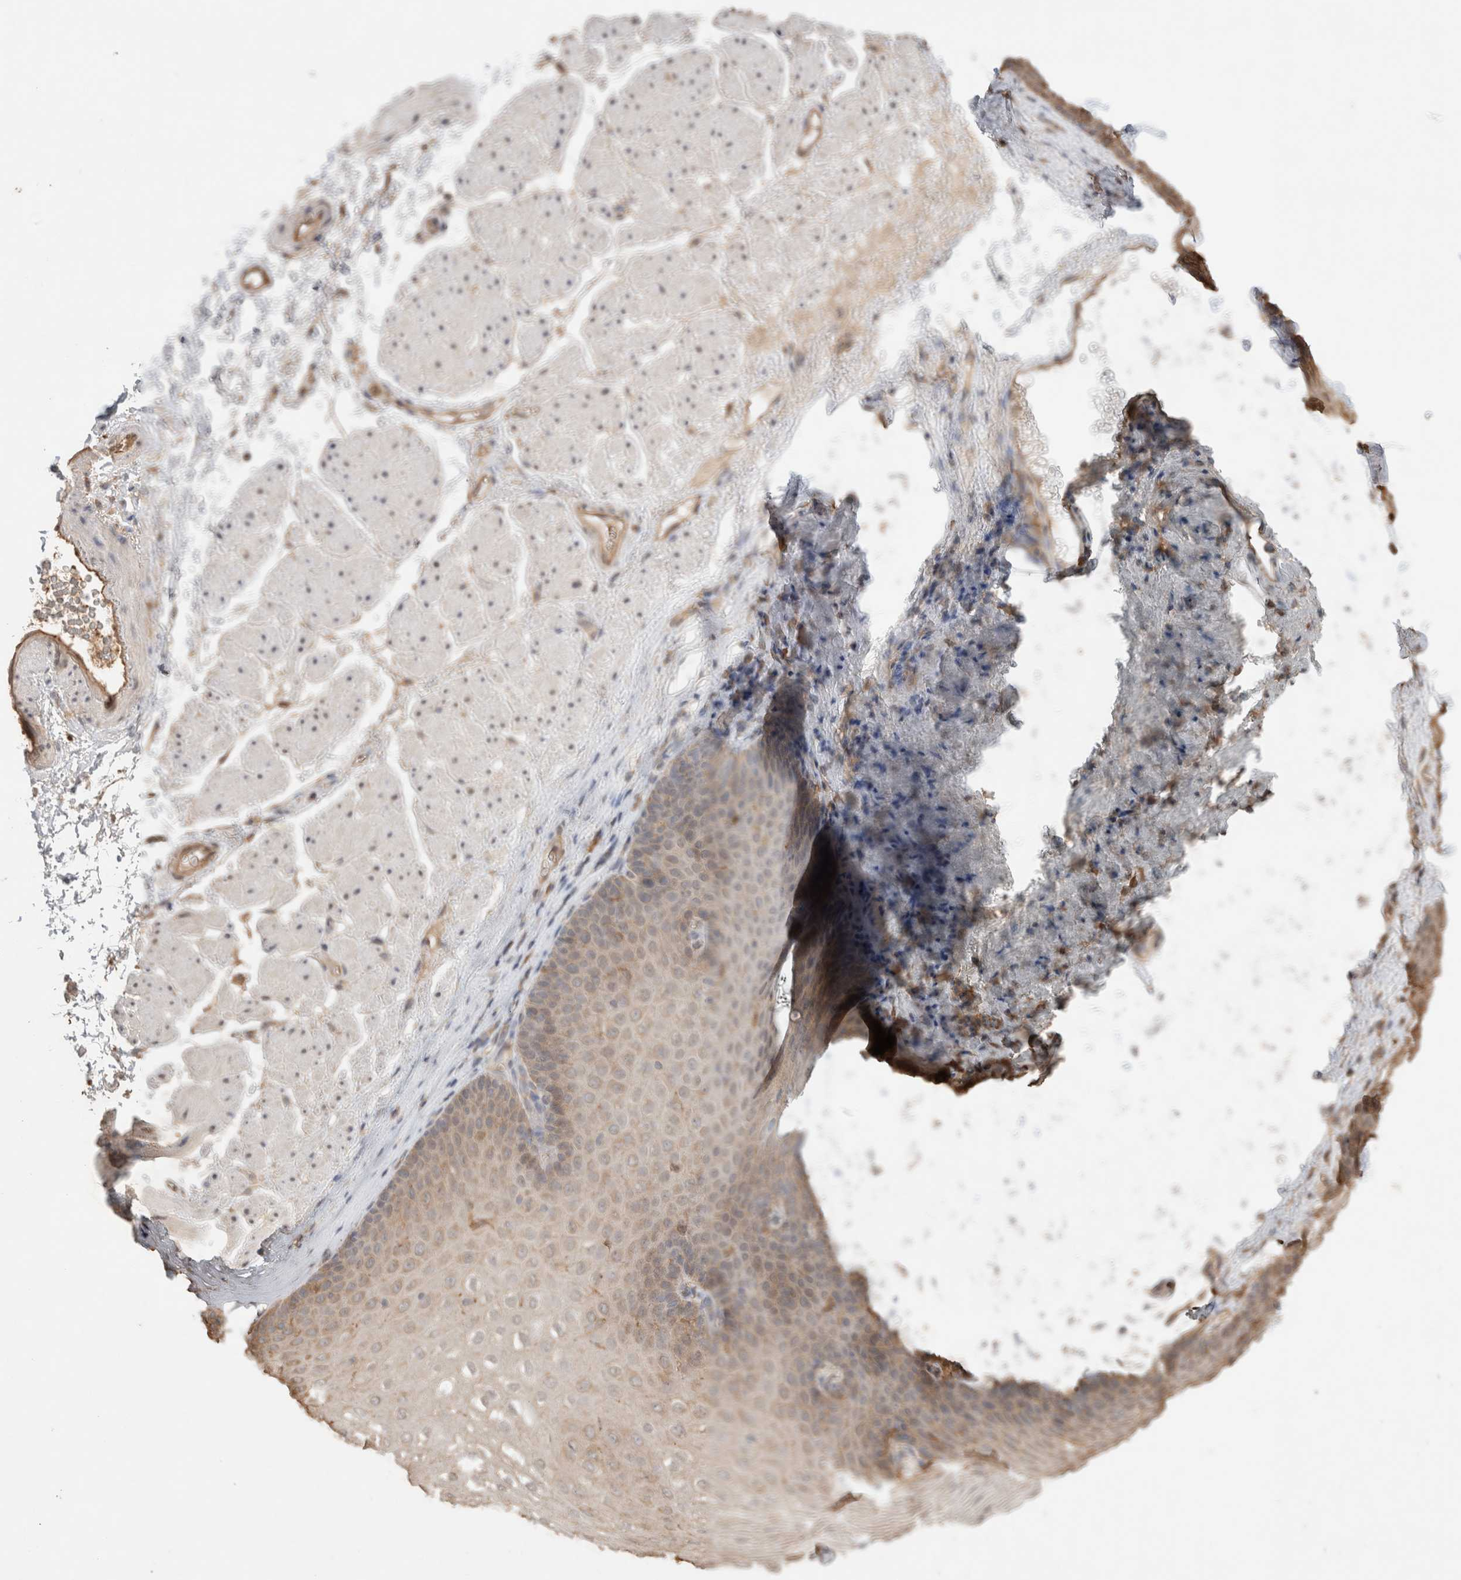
{"staining": {"intensity": "weak", "quantity": "<25%", "location": "cytoplasmic/membranous"}, "tissue": "esophagus", "cell_type": "Squamous epithelial cells", "image_type": "normal", "snomed": [{"axis": "morphology", "description": "Normal tissue, NOS"}, {"axis": "topography", "description": "Esophagus"}], "caption": "Protein analysis of normal esophagus displays no significant staining in squamous epithelial cells. (DAB (3,3'-diaminobenzidine) immunohistochemistry (IHC) visualized using brightfield microscopy, high magnification).", "gene": "YWHAH", "patient": {"sex": "female", "age": 66}}